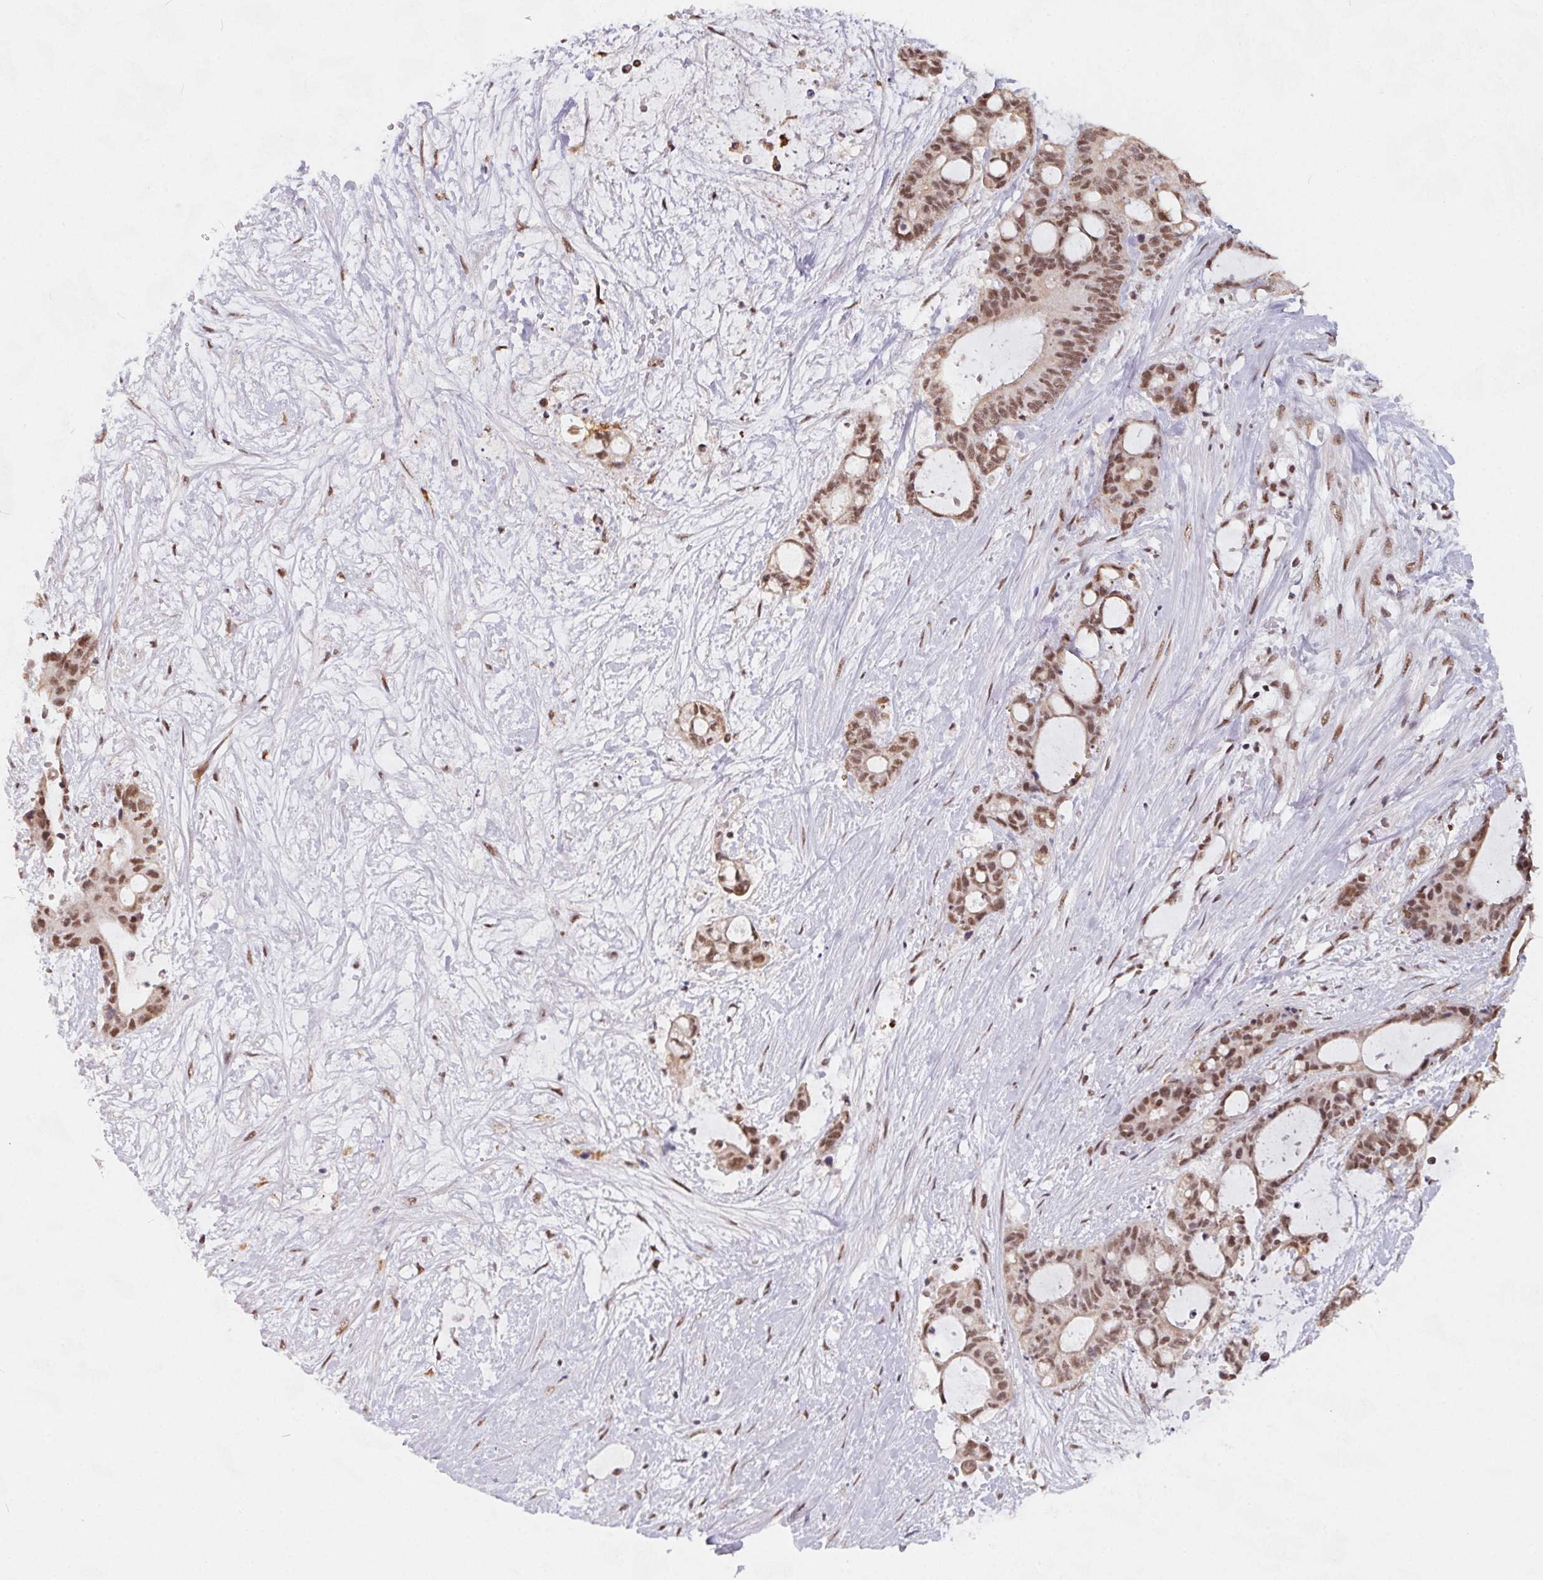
{"staining": {"intensity": "moderate", "quantity": ">75%", "location": "cytoplasmic/membranous,nuclear"}, "tissue": "liver cancer", "cell_type": "Tumor cells", "image_type": "cancer", "snomed": [{"axis": "morphology", "description": "Normal tissue, NOS"}, {"axis": "morphology", "description": "Cholangiocarcinoma"}, {"axis": "topography", "description": "Liver"}, {"axis": "topography", "description": "Peripheral nerve tissue"}], "caption": "The image displays immunohistochemical staining of cholangiocarcinoma (liver). There is moderate cytoplasmic/membranous and nuclear expression is seen in approximately >75% of tumor cells.", "gene": "TCERG1", "patient": {"sex": "female", "age": 73}}